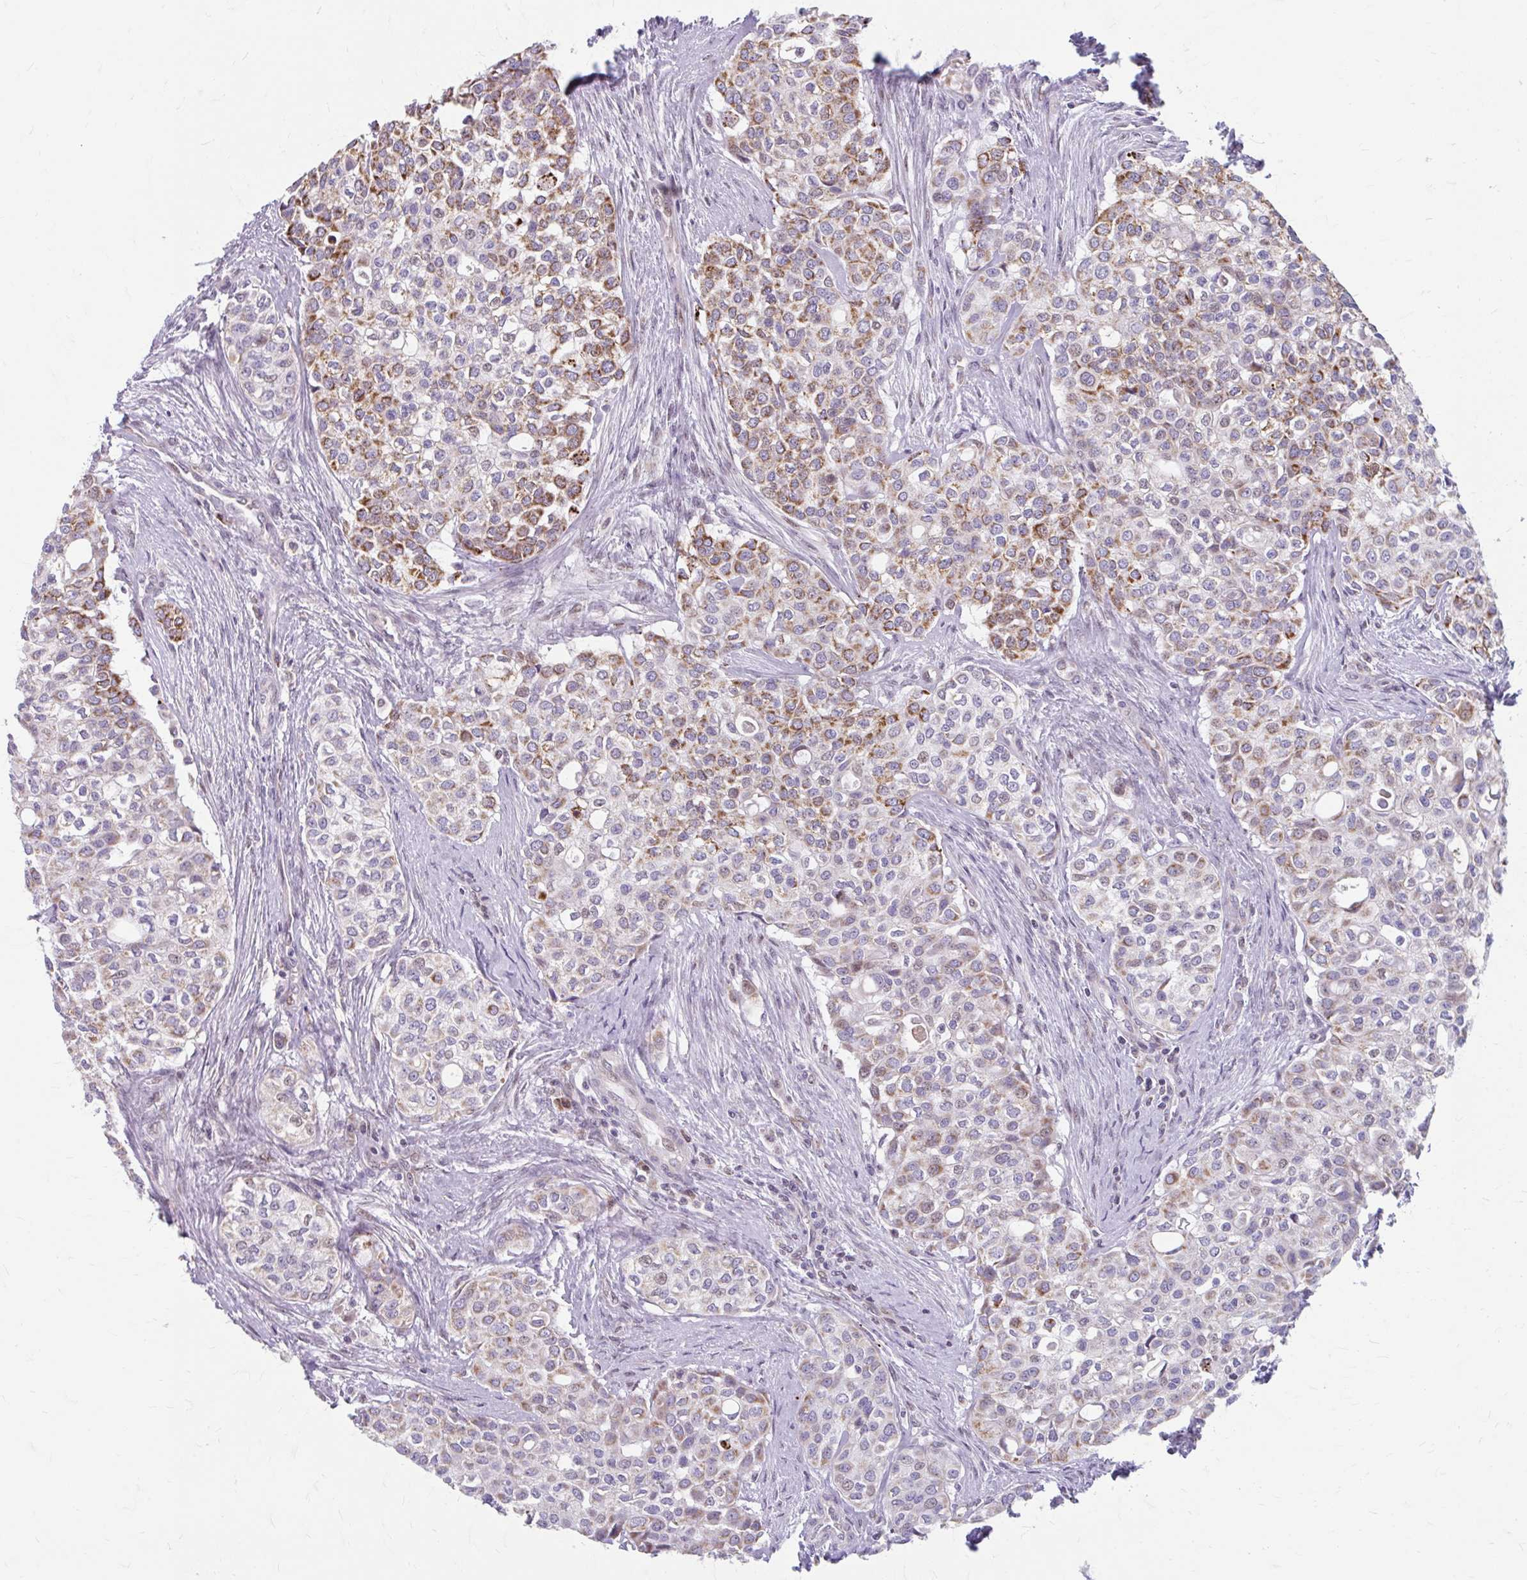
{"staining": {"intensity": "moderate", "quantity": "25%-75%", "location": "cytoplasmic/membranous"}, "tissue": "head and neck cancer", "cell_type": "Tumor cells", "image_type": "cancer", "snomed": [{"axis": "morphology", "description": "Adenocarcinoma, NOS"}, {"axis": "topography", "description": "Head-Neck"}], "caption": "Protein expression analysis of human adenocarcinoma (head and neck) reveals moderate cytoplasmic/membranous staining in approximately 25%-75% of tumor cells.", "gene": "BEAN1", "patient": {"sex": "male", "age": 81}}